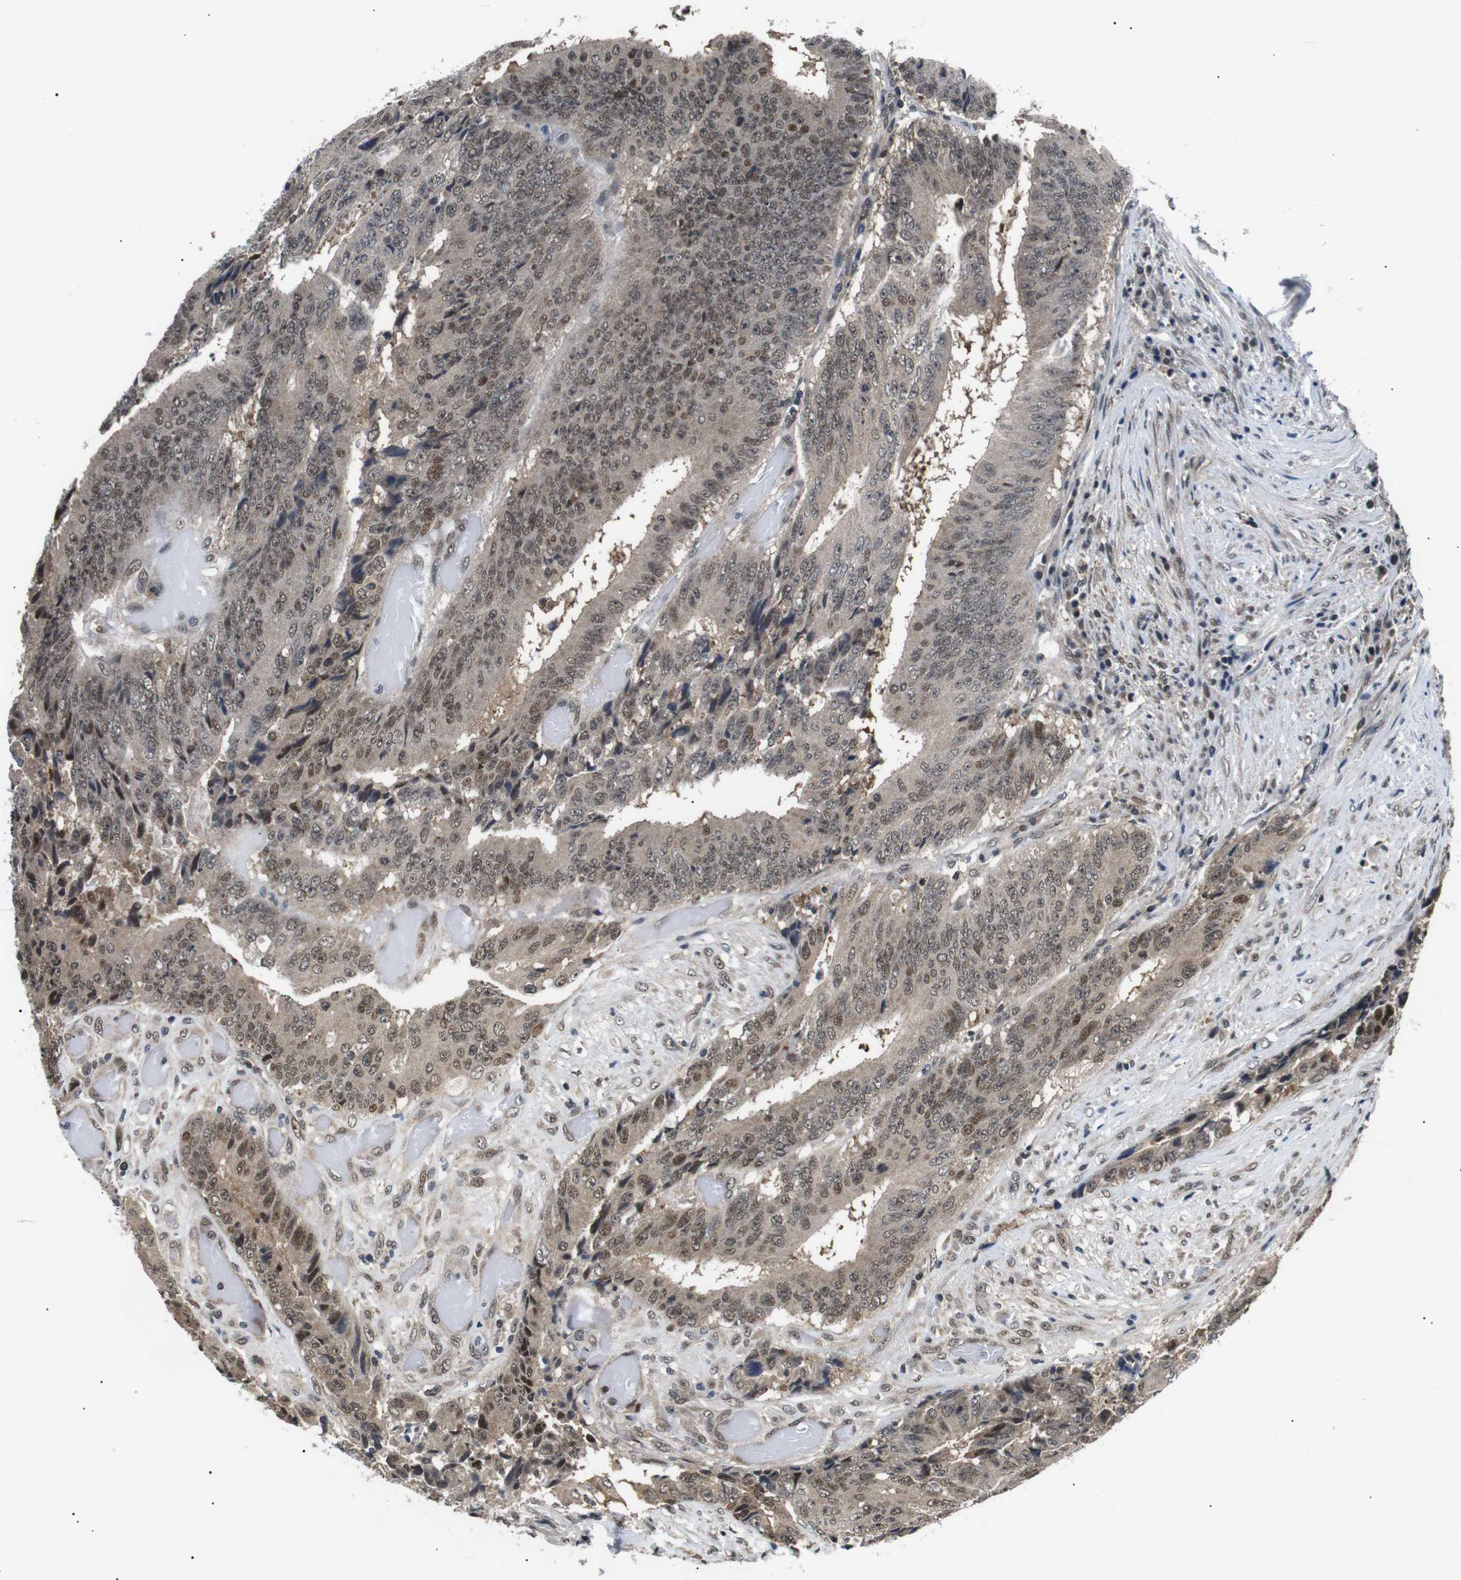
{"staining": {"intensity": "moderate", "quantity": ">75%", "location": "cytoplasmic/membranous,nuclear"}, "tissue": "colorectal cancer", "cell_type": "Tumor cells", "image_type": "cancer", "snomed": [{"axis": "morphology", "description": "Adenocarcinoma, NOS"}, {"axis": "topography", "description": "Rectum"}], "caption": "Moderate cytoplasmic/membranous and nuclear protein positivity is identified in approximately >75% of tumor cells in colorectal adenocarcinoma.", "gene": "SKP1", "patient": {"sex": "male", "age": 72}}